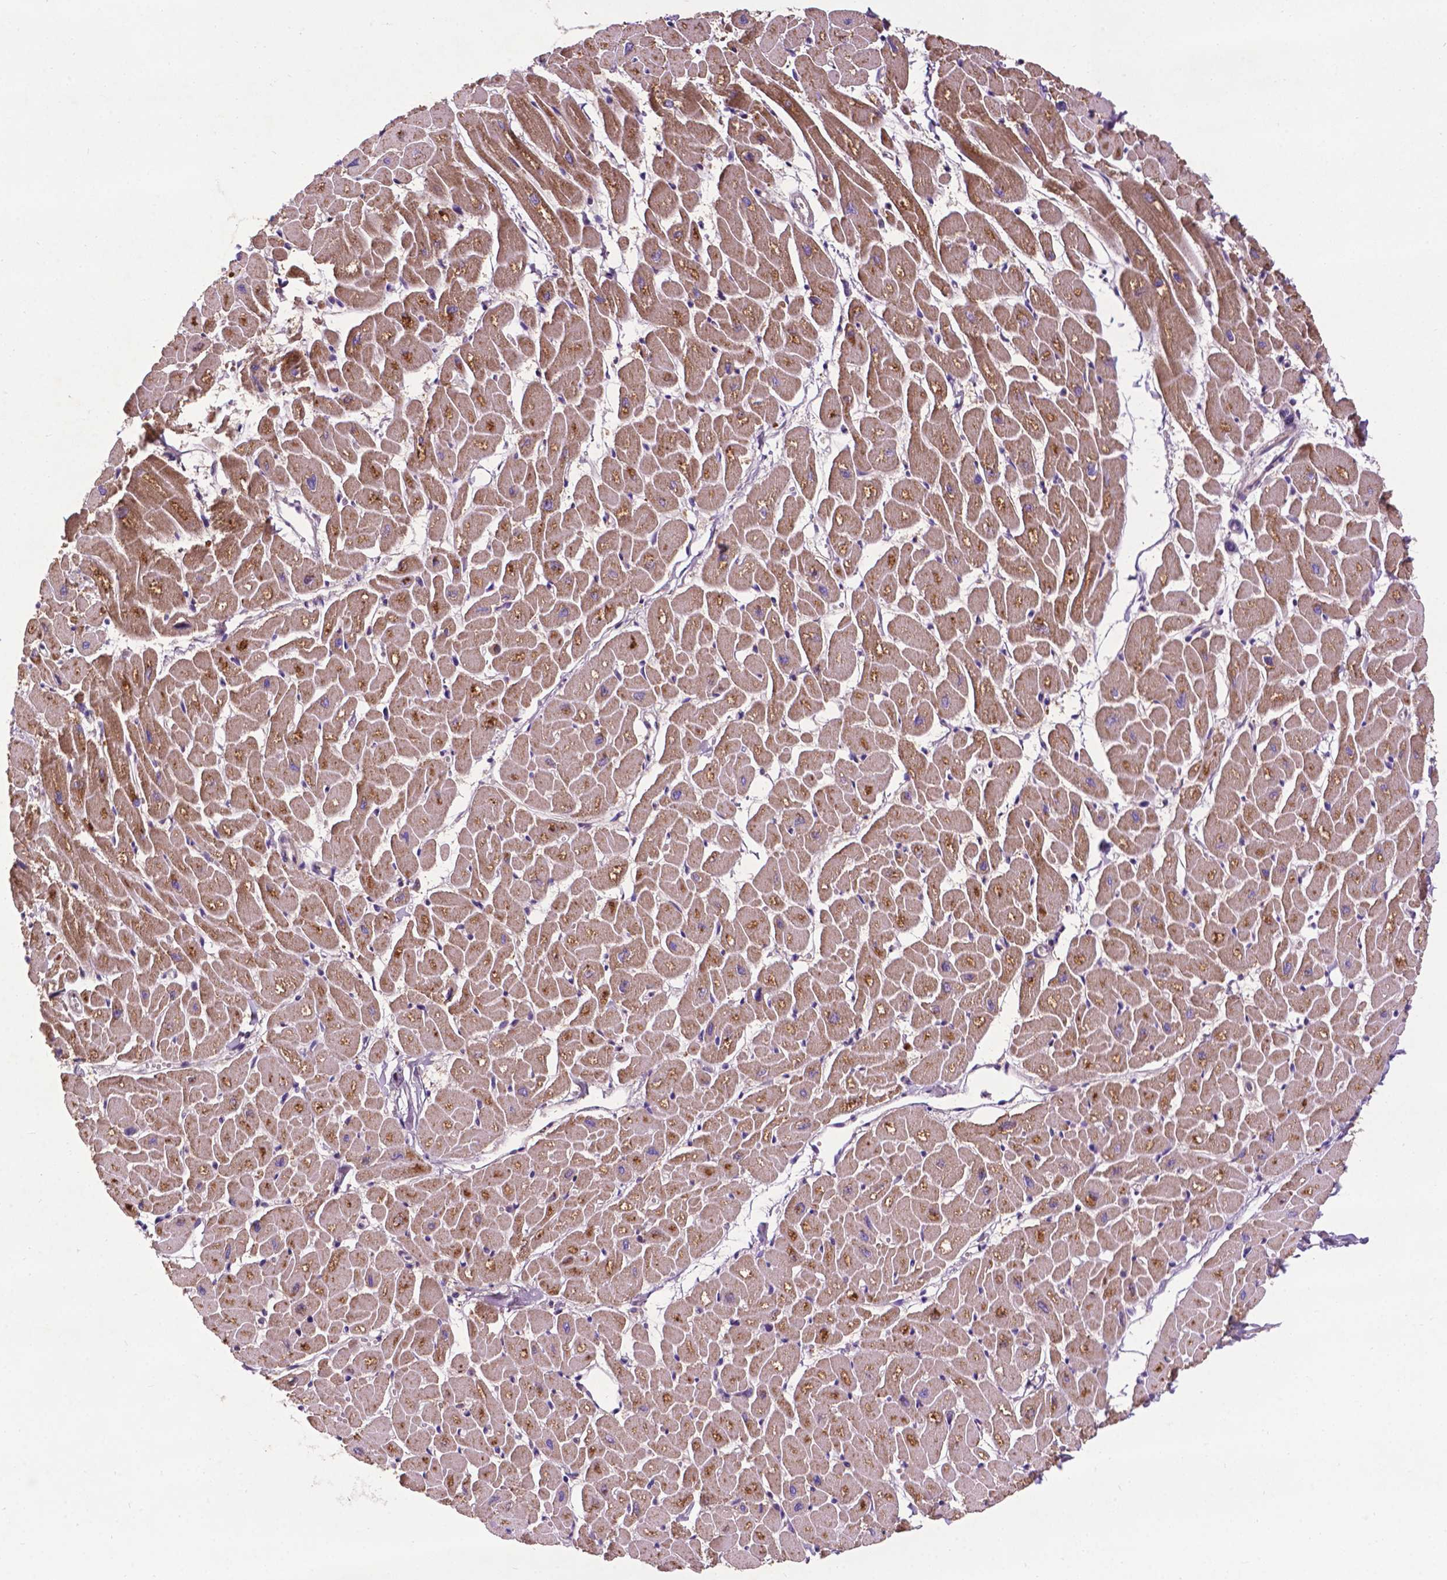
{"staining": {"intensity": "moderate", "quantity": "25%-75%", "location": "cytoplasmic/membranous"}, "tissue": "heart muscle", "cell_type": "Cardiomyocytes", "image_type": "normal", "snomed": [{"axis": "morphology", "description": "Normal tissue, NOS"}, {"axis": "topography", "description": "Heart"}], "caption": "The histopathology image displays a brown stain indicating the presence of a protein in the cytoplasmic/membranous of cardiomyocytes in heart muscle. (Brightfield microscopy of DAB IHC at high magnification).", "gene": "SPNS2", "patient": {"sex": "male", "age": 57}}